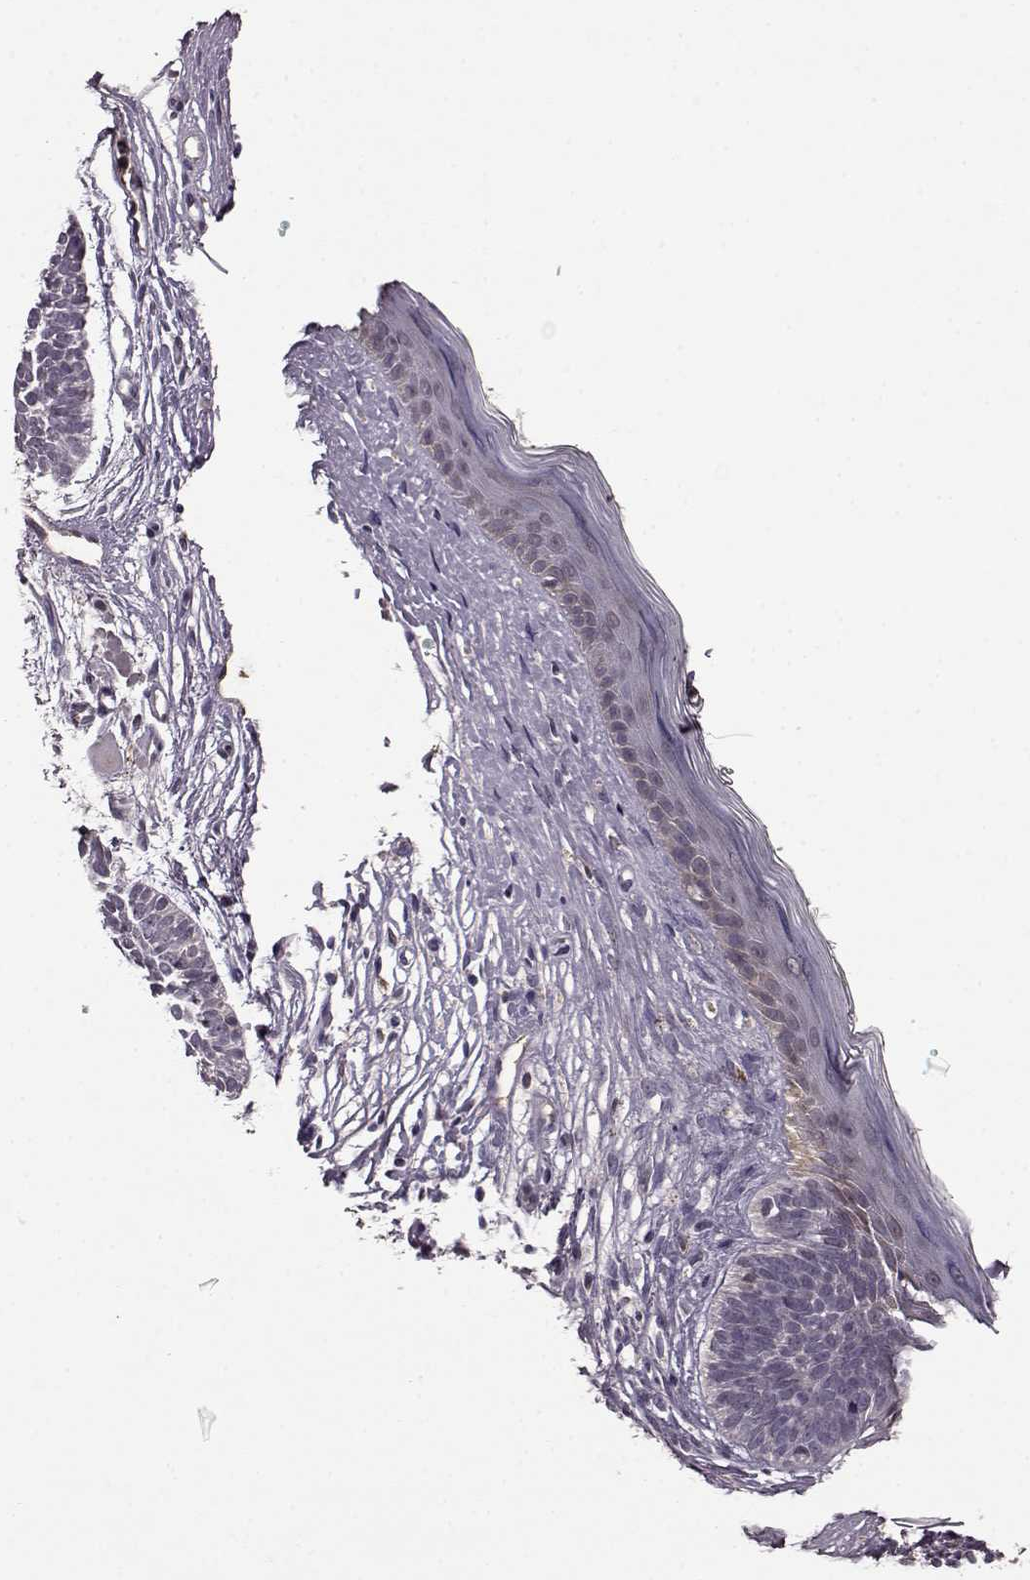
{"staining": {"intensity": "negative", "quantity": "none", "location": "none"}, "tissue": "skin cancer", "cell_type": "Tumor cells", "image_type": "cancer", "snomed": [{"axis": "morphology", "description": "Basal cell carcinoma"}, {"axis": "topography", "description": "Skin"}], "caption": "Image shows no protein staining in tumor cells of skin cancer (basal cell carcinoma) tissue.", "gene": "NRL", "patient": {"sex": "male", "age": 85}}